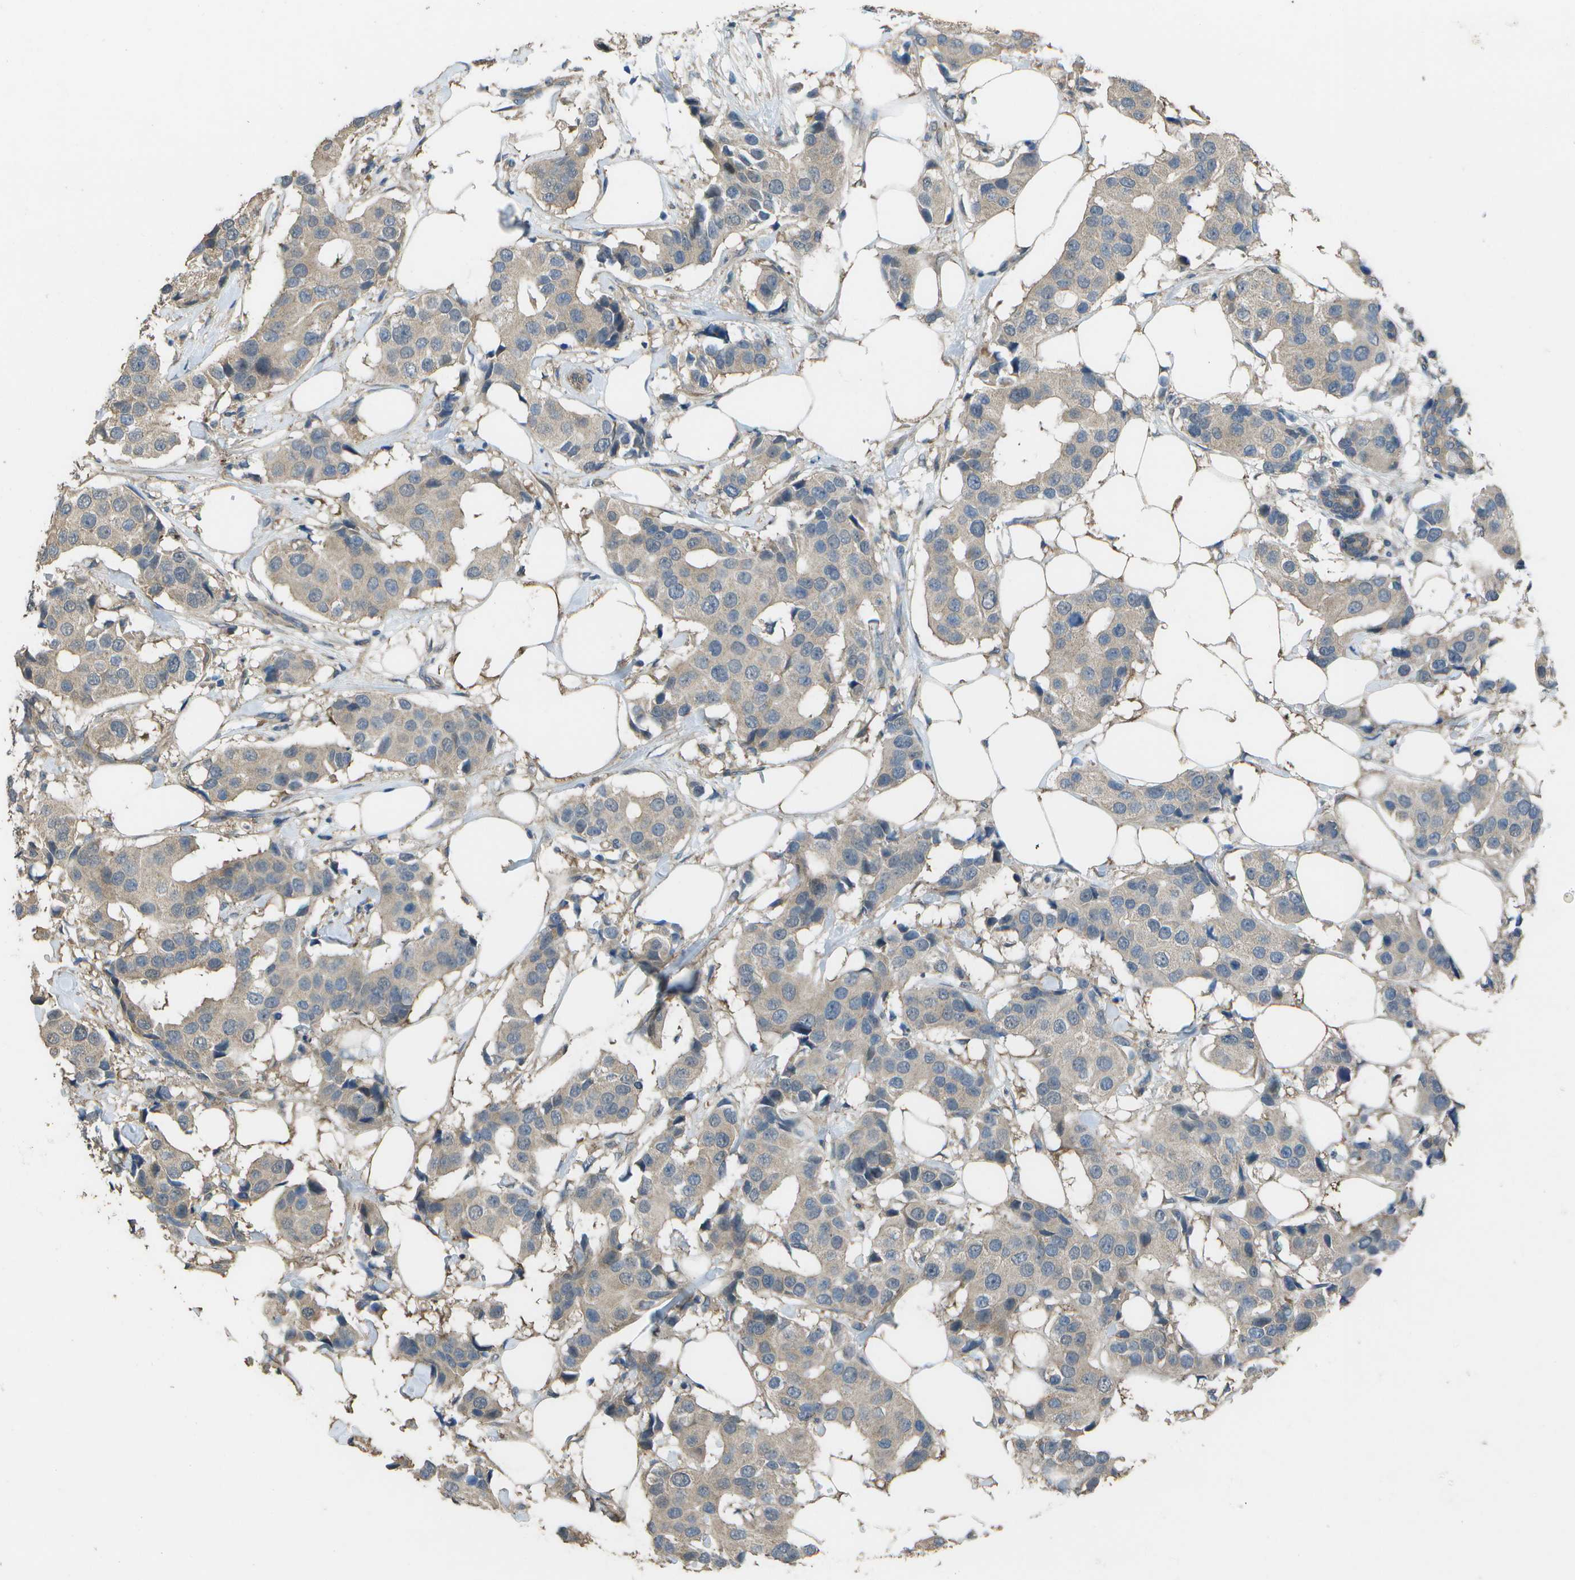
{"staining": {"intensity": "weak", "quantity": "25%-75%", "location": "cytoplasmic/membranous"}, "tissue": "breast cancer", "cell_type": "Tumor cells", "image_type": "cancer", "snomed": [{"axis": "morphology", "description": "Normal tissue, NOS"}, {"axis": "morphology", "description": "Duct carcinoma"}, {"axis": "topography", "description": "Breast"}], "caption": "This is a photomicrograph of immunohistochemistry (IHC) staining of breast cancer, which shows weak expression in the cytoplasmic/membranous of tumor cells.", "gene": "CLNS1A", "patient": {"sex": "female", "age": 39}}